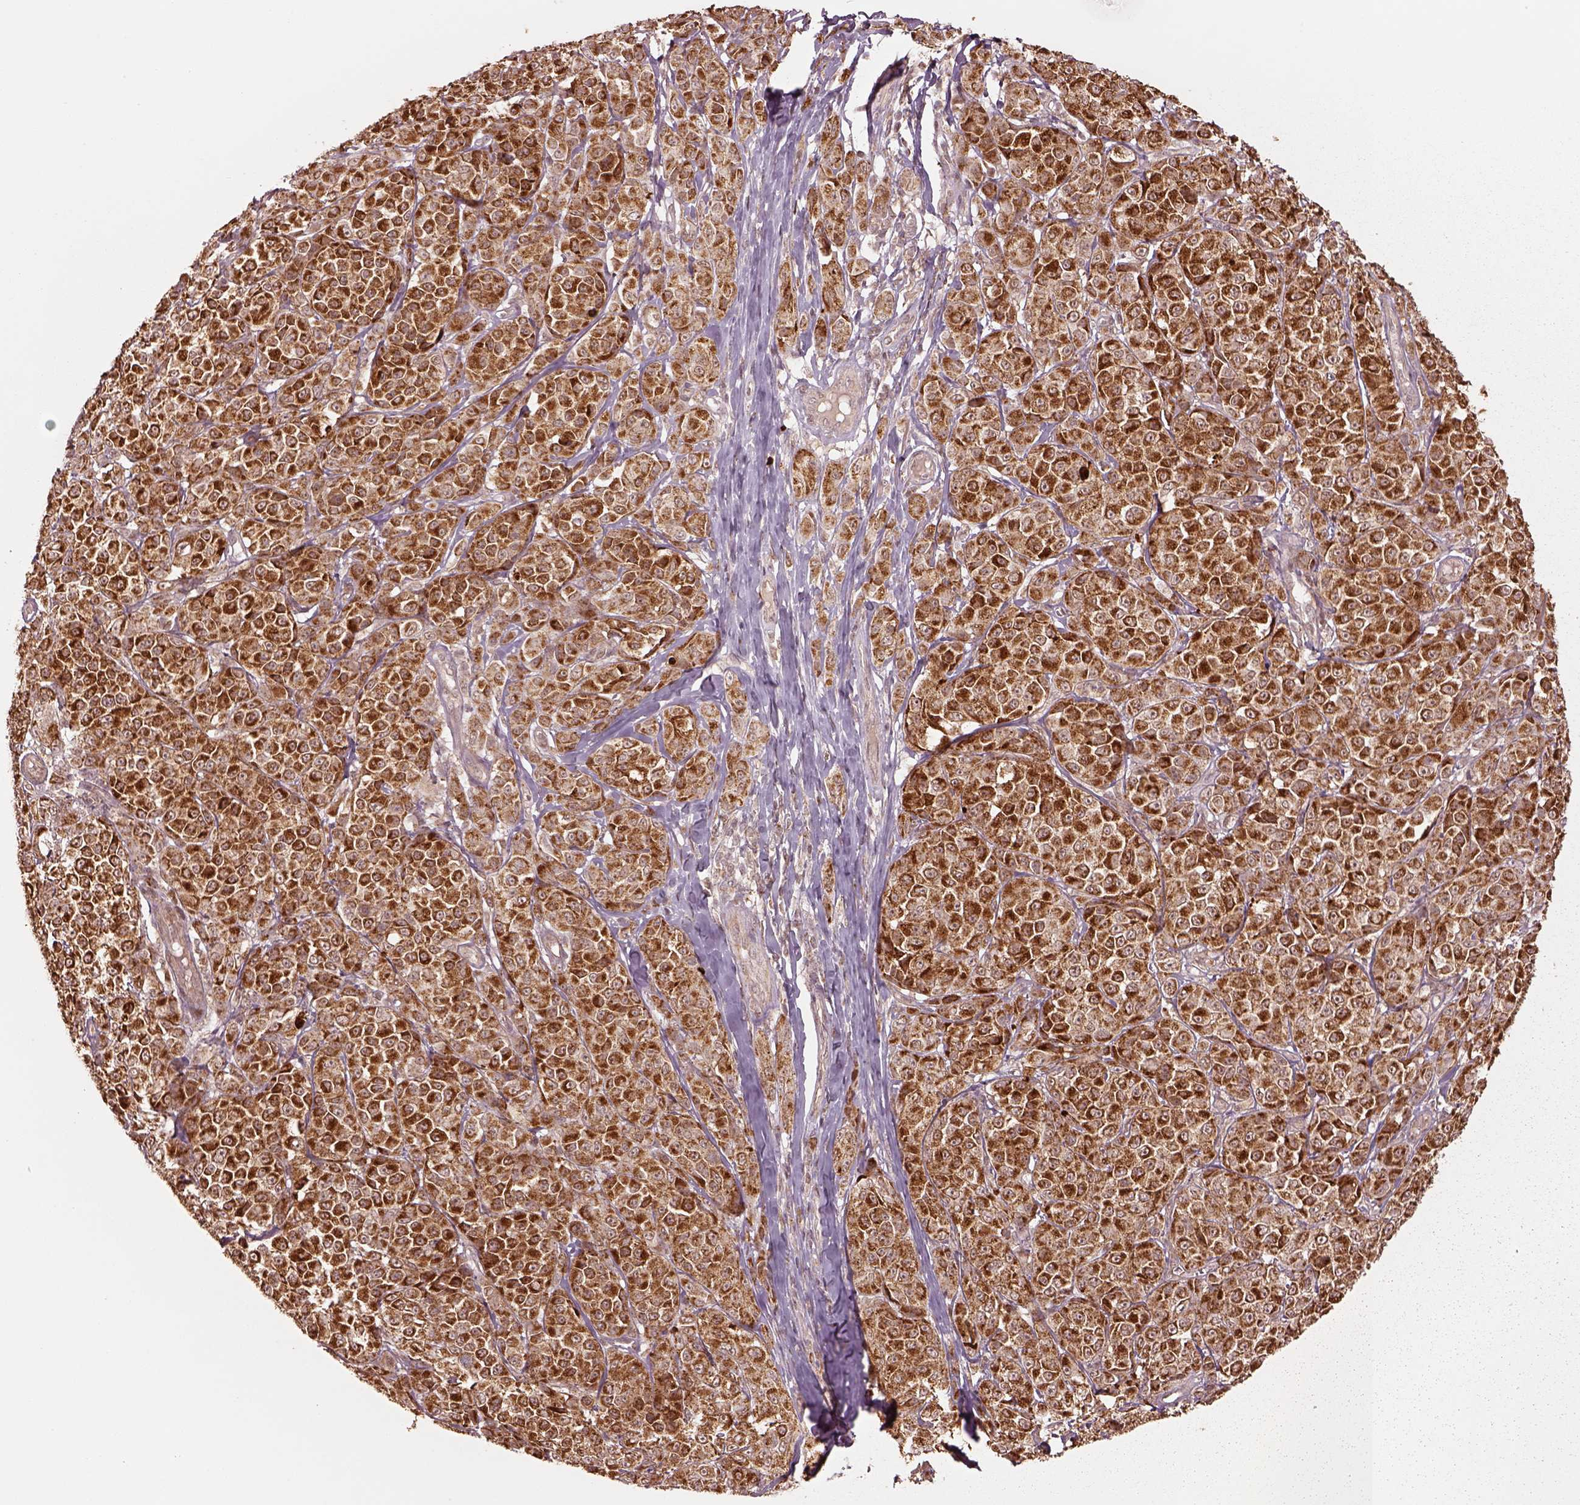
{"staining": {"intensity": "strong", "quantity": ">75%", "location": "cytoplasmic/membranous"}, "tissue": "melanoma", "cell_type": "Tumor cells", "image_type": "cancer", "snomed": [{"axis": "morphology", "description": "Malignant melanoma, NOS"}, {"axis": "topography", "description": "Skin"}], "caption": "Approximately >75% of tumor cells in human melanoma exhibit strong cytoplasmic/membranous protein expression as visualized by brown immunohistochemical staining.", "gene": "SEL1L3", "patient": {"sex": "male", "age": 89}}